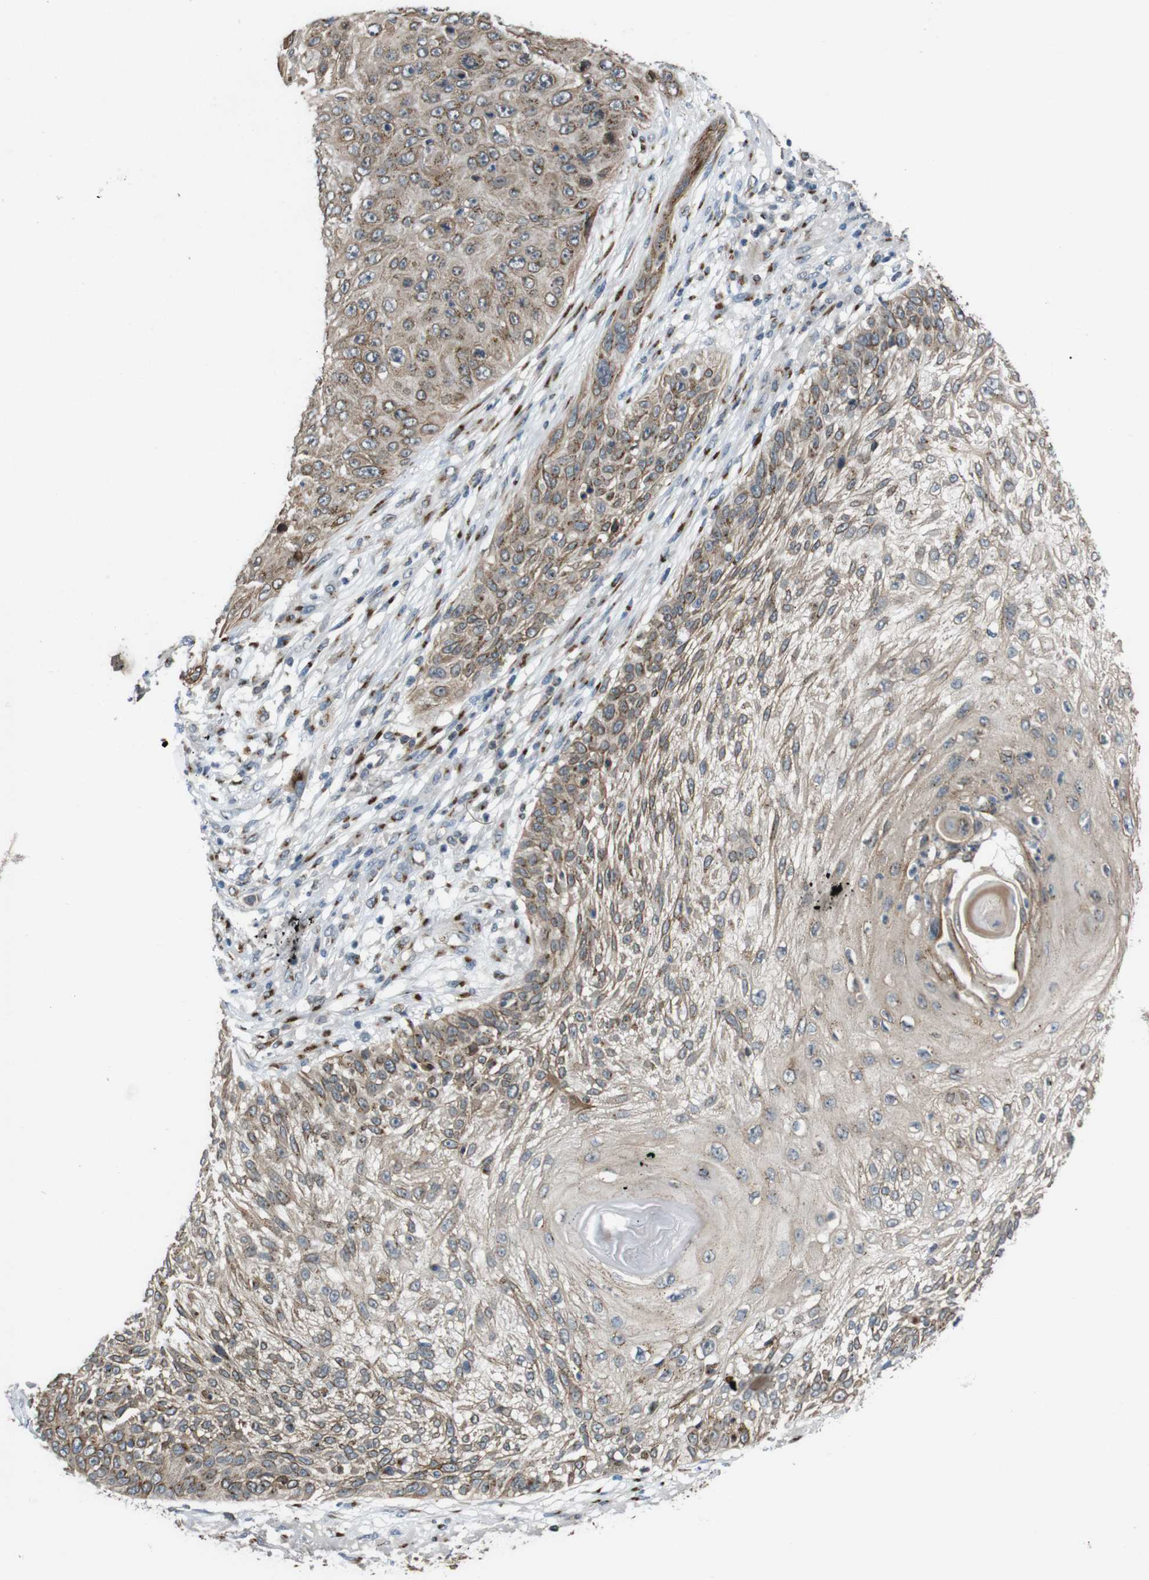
{"staining": {"intensity": "moderate", "quantity": ">75%", "location": "cytoplasmic/membranous"}, "tissue": "skin cancer", "cell_type": "Tumor cells", "image_type": "cancer", "snomed": [{"axis": "morphology", "description": "Squamous cell carcinoma, NOS"}, {"axis": "topography", "description": "Skin"}], "caption": "Moderate cytoplasmic/membranous staining for a protein is appreciated in about >75% of tumor cells of skin cancer using immunohistochemistry (IHC).", "gene": "ZFPL1", "patient": {"sex": "female", "age": 80}}